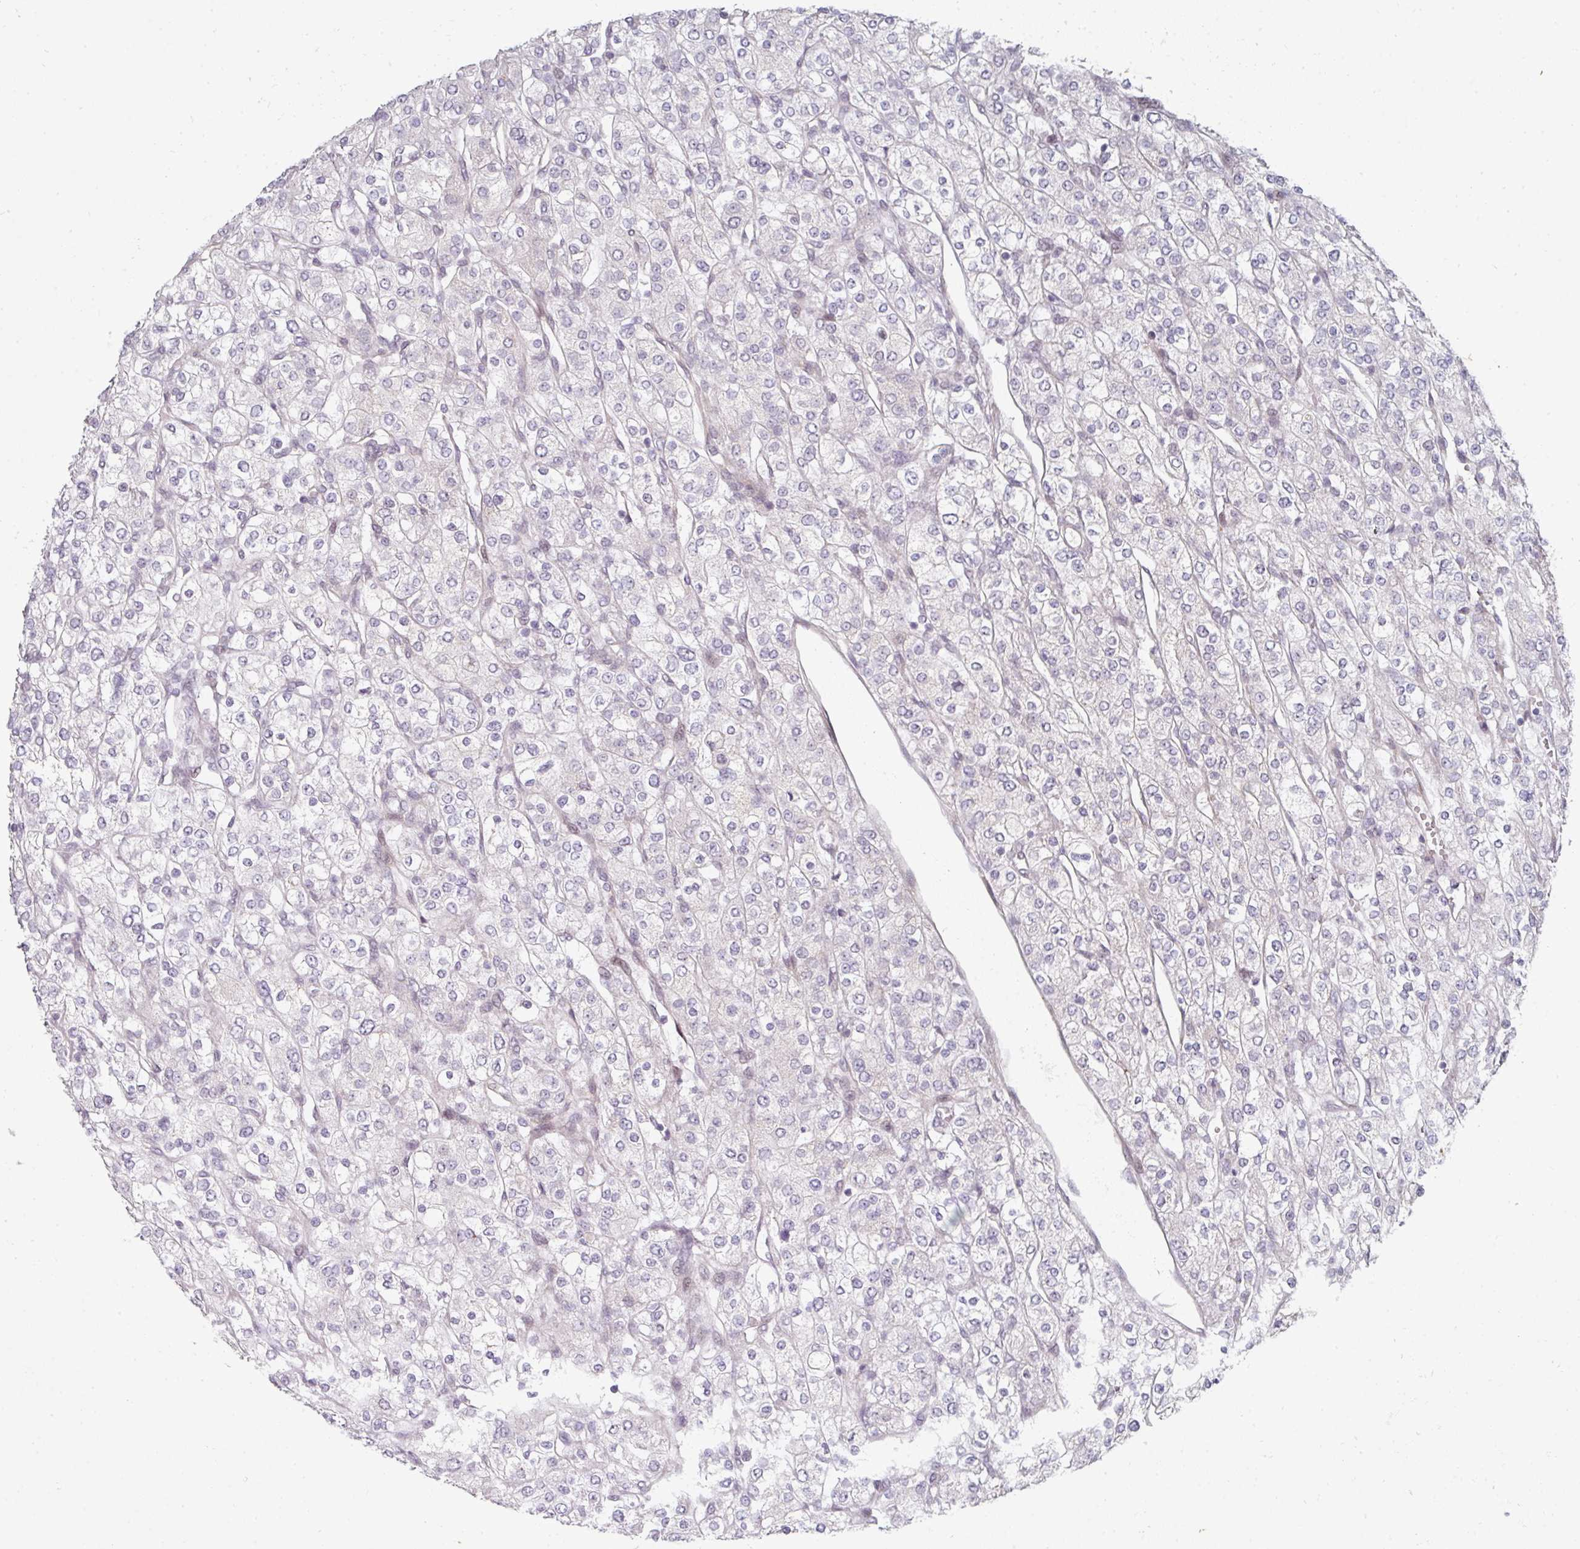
{"staining": {"intensity": "negative", "quantity": "none", "location": "none"}, "tissue": "renal cancer", "cell_type": "Tumor cells", "image_type": "cancer", "snomed": [{"axis": "morphology", "description": "Adenocarcinoma, NOS"}, {"axis": "topography", "description": "Kidney"}], "caption": "DAB immunohistochemical staining of renal adenocarcinoma exhibits no significant expression in tumor cells.", "gene": "TMCC1", "patient": {"sex": "male", "age": 80}}